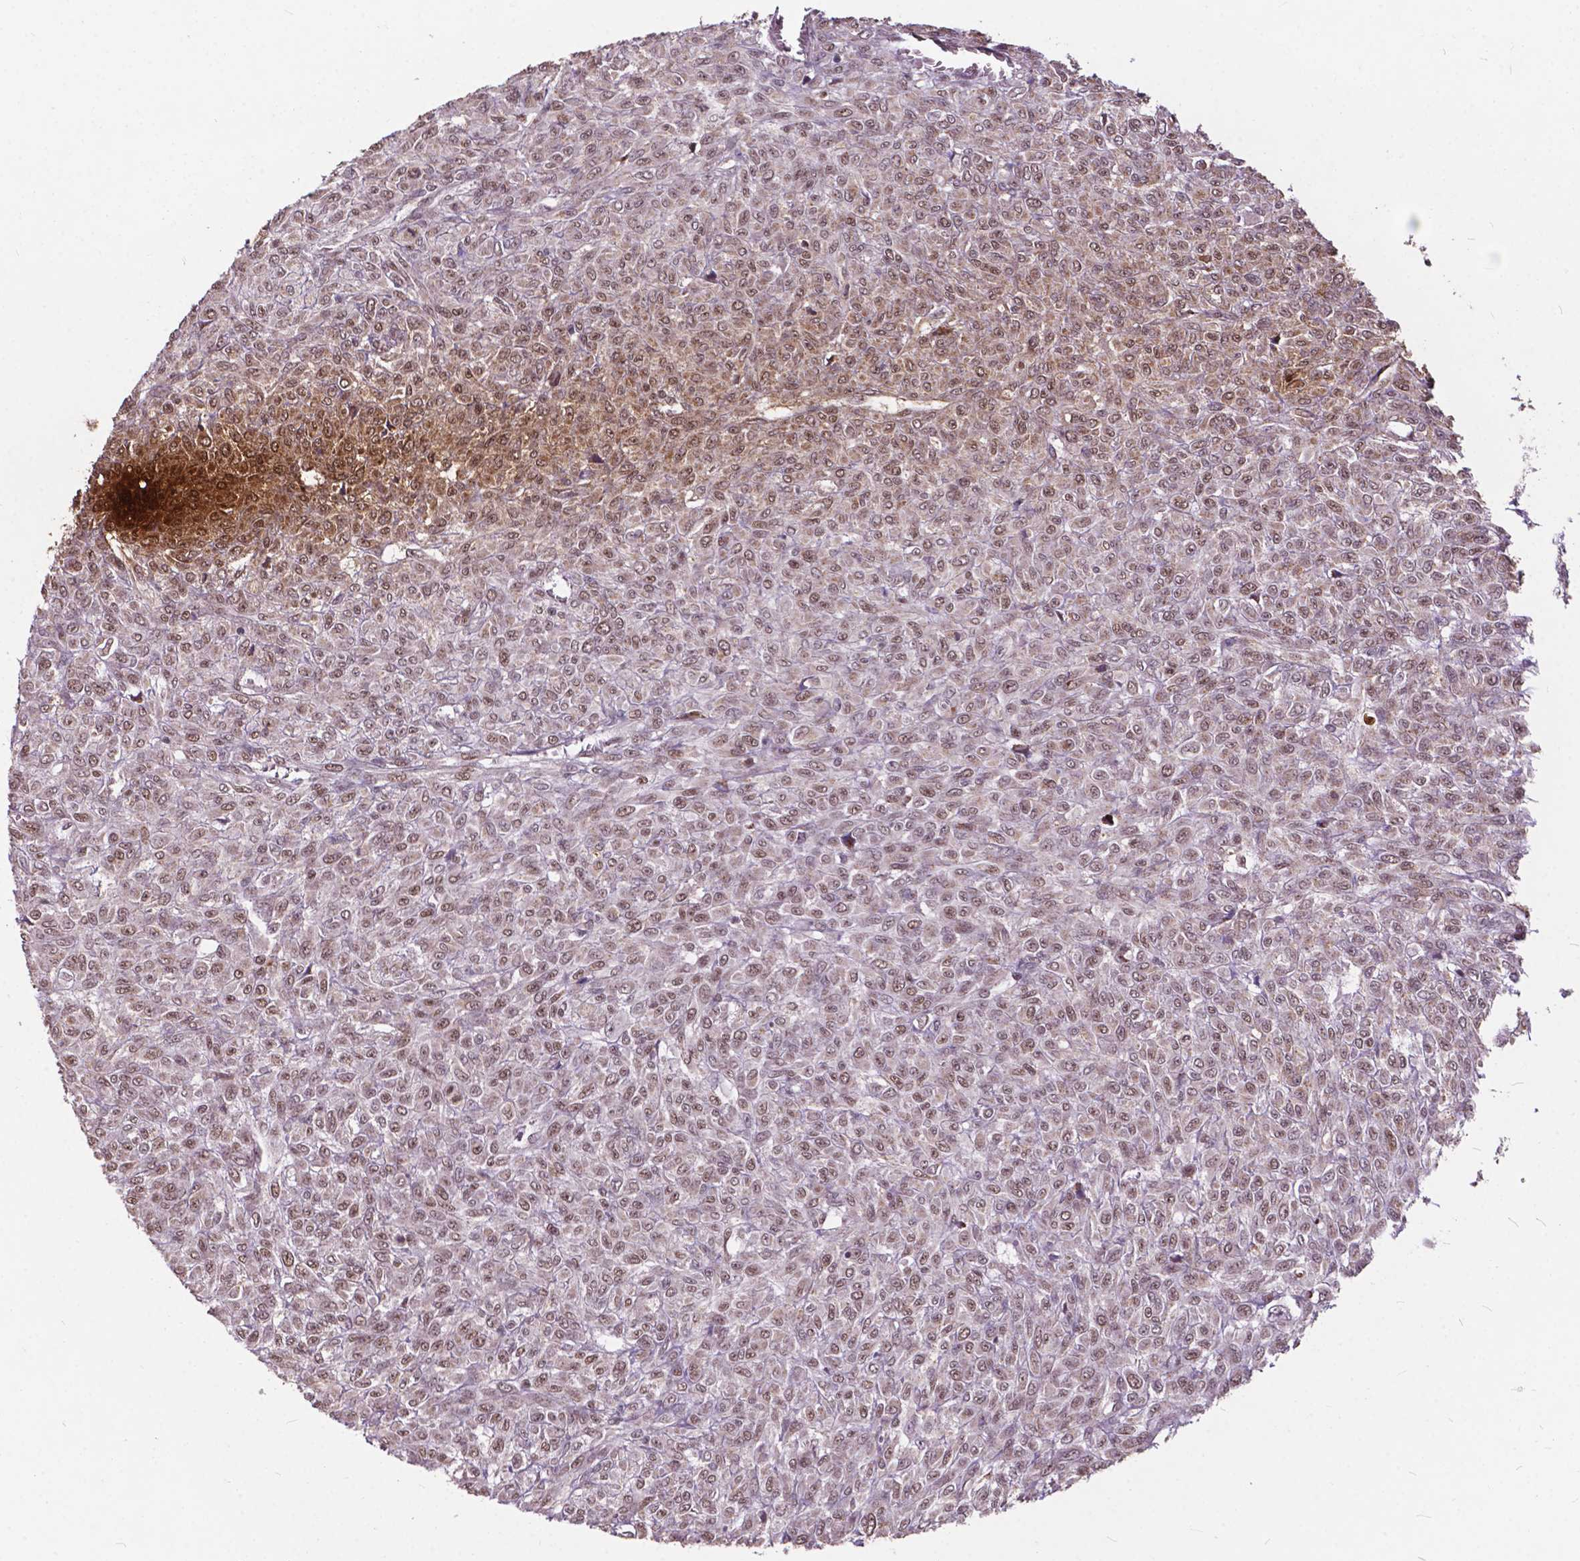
{"staining": {"intensity": "moderate", "quantity": ">75%", "location": "nuclear"}, "tissue": "renal cancer", "cell_type": "Tumor cells", "image_type": "cancer", "snomed": [{"axis": "morphology", "description": "Adenocarcinoma, NOS"}, {"axis": "topography", "description": "Kidney"}], "caption": "Protein staining of adenocarcinoma (renal) tissue shows moderate nuclear expression in about >75% of tumor cells.", "gene": "MSH2", "patient": {"sex": "male", "age": 58}}